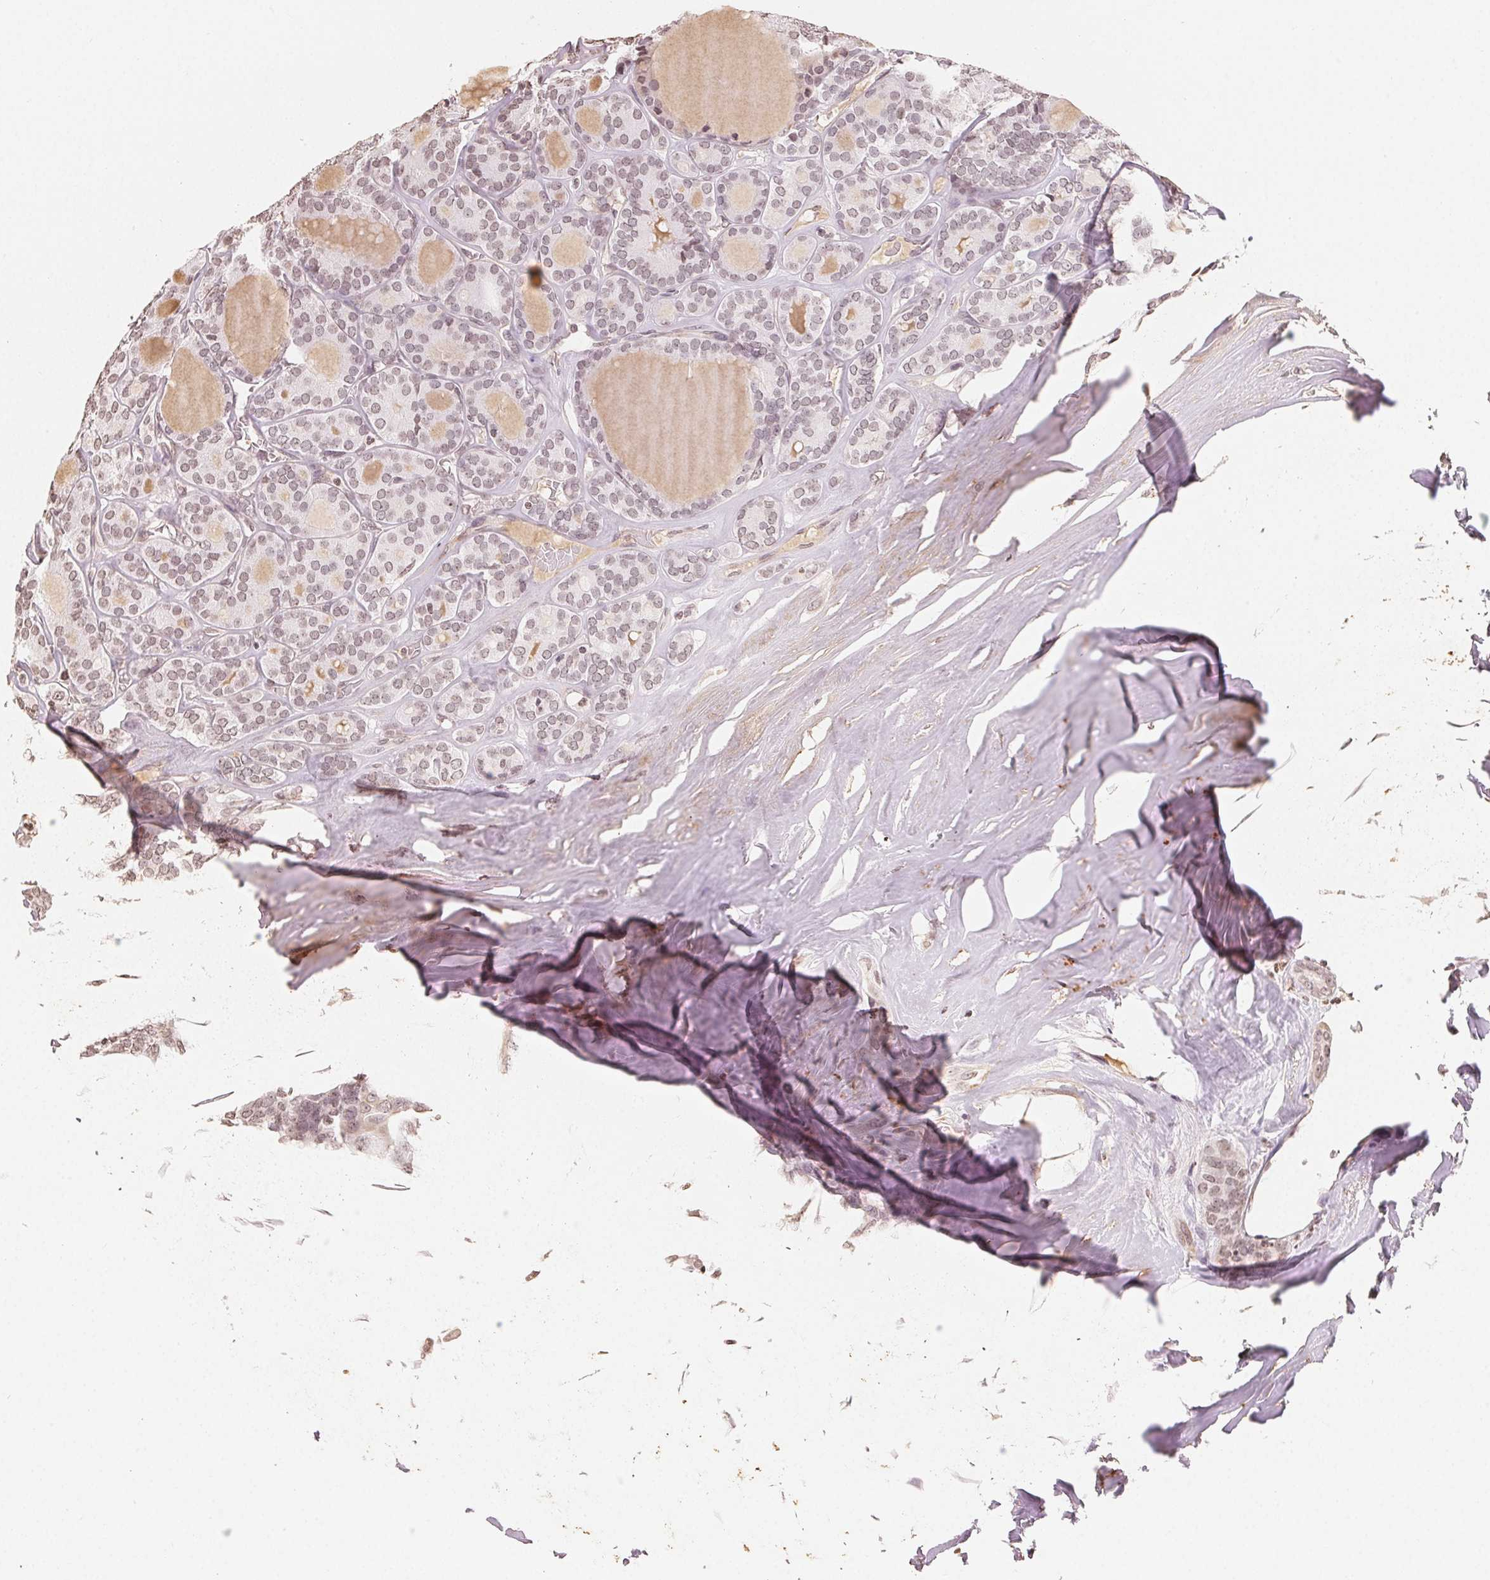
{"staining": {"intensity": "weak", "quantity": "25%-75%", "location": "nuclear"}, "tissue": "thyroid cancer", "cell_type": "Tumor cells", "image_type": "cancer", "snomed": [{"axis": "morphology", "description": "Follicular adenoma carcinoma, NOS"}, {"axis": "topography", "description": "Thyroid gland"}], "caption": "Immunohistochemical staining of human thyroid cancer (follicular adenoma carcinoma) shows low levels of weak nuclear protein staining in about 25%-75% of tumor cells.", "gene": "TBP", "patient": {"sex": "male", "age": 74}}